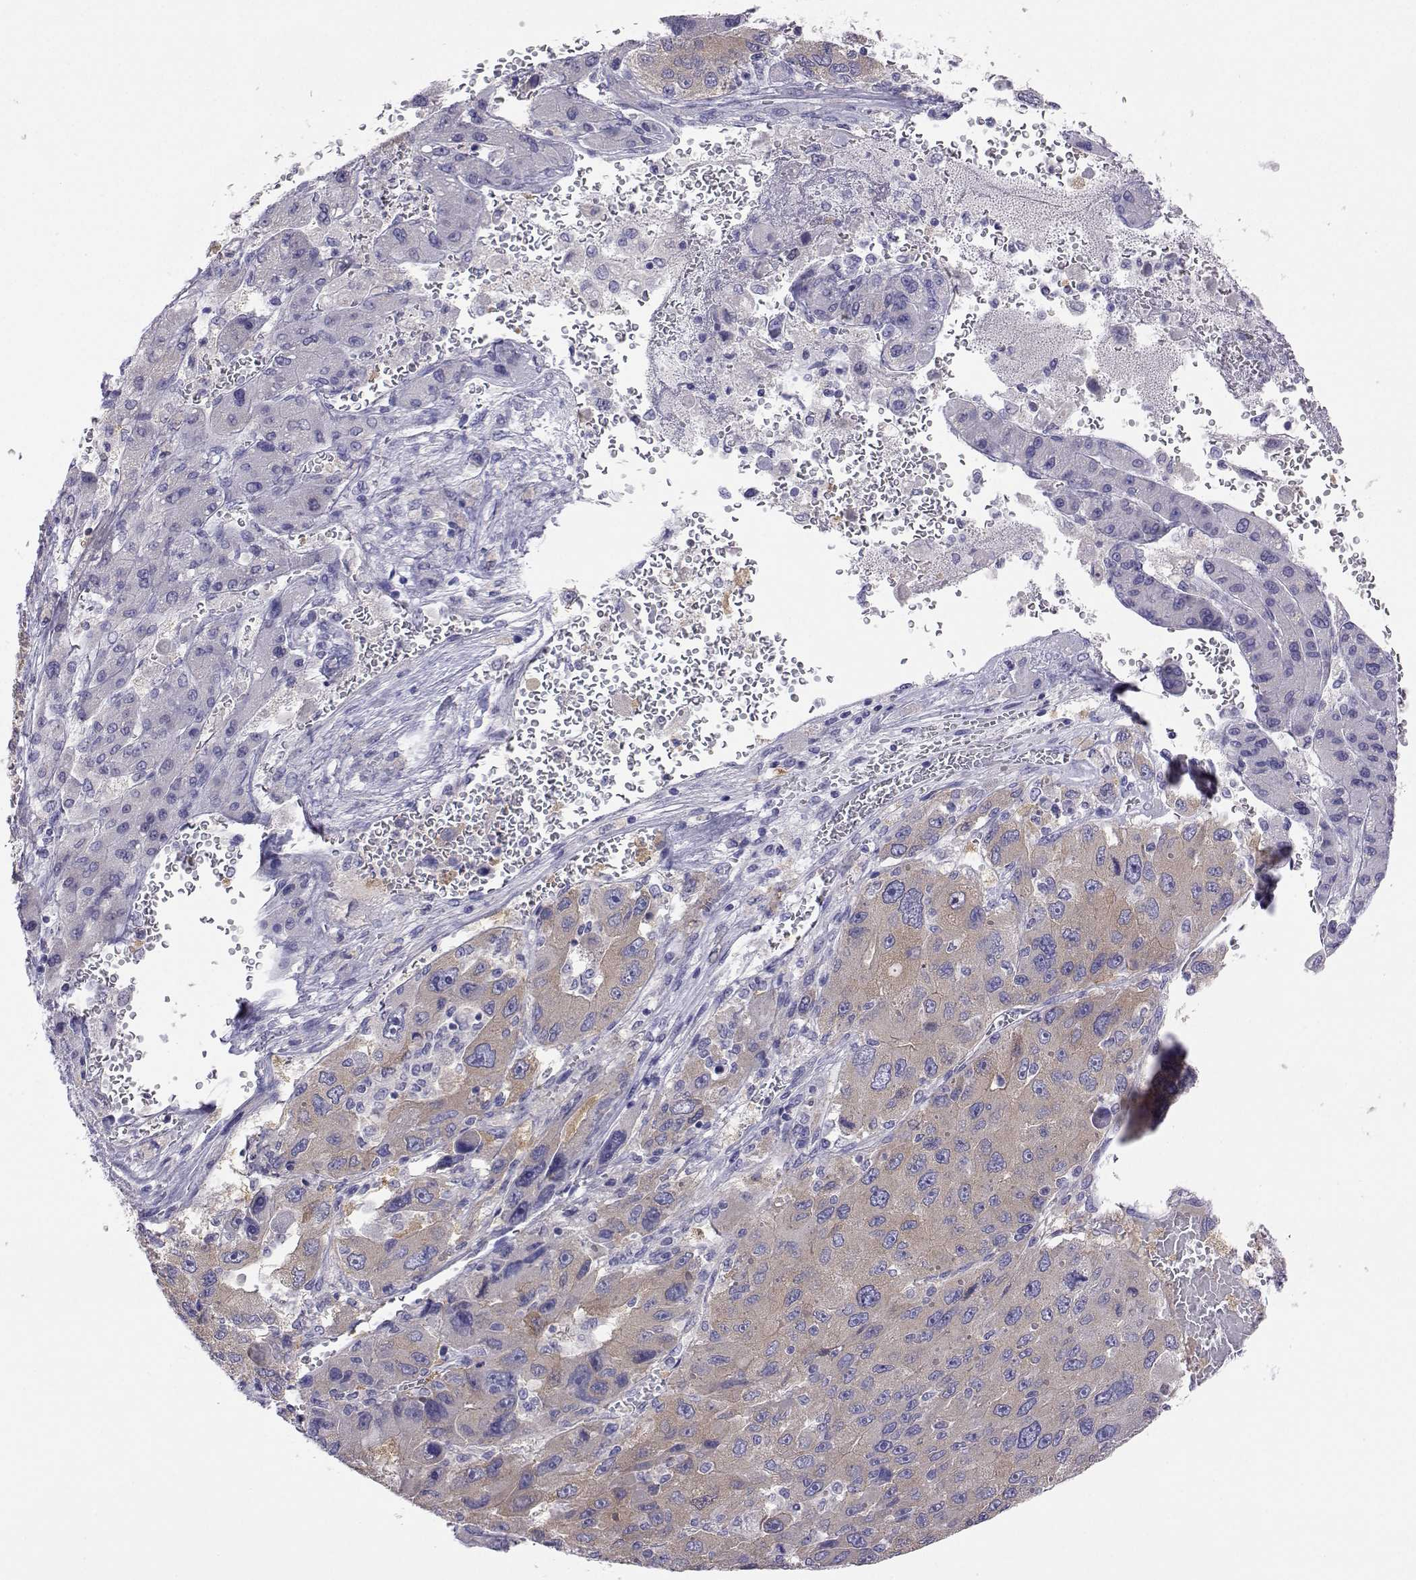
{"staining": {"intensity": "weak", "quantity": "<25%", "location": "cytoplasmic/membranous"}, "tissue": "liver cancer", "cell_type": "Tumor cells", "image_type": "cancer", "snomed": [{"axis": "morphology", "description": "Carcinoma, Hepatocellular, NOS"}, {"axis": "topography", "description": "Liver"}], "caption": "Human liver cancer stained for a protein using IHC displays no staining in tumor cells.", "gene": "PLIN4", "patient": {"sex": "female", "age": 41}}